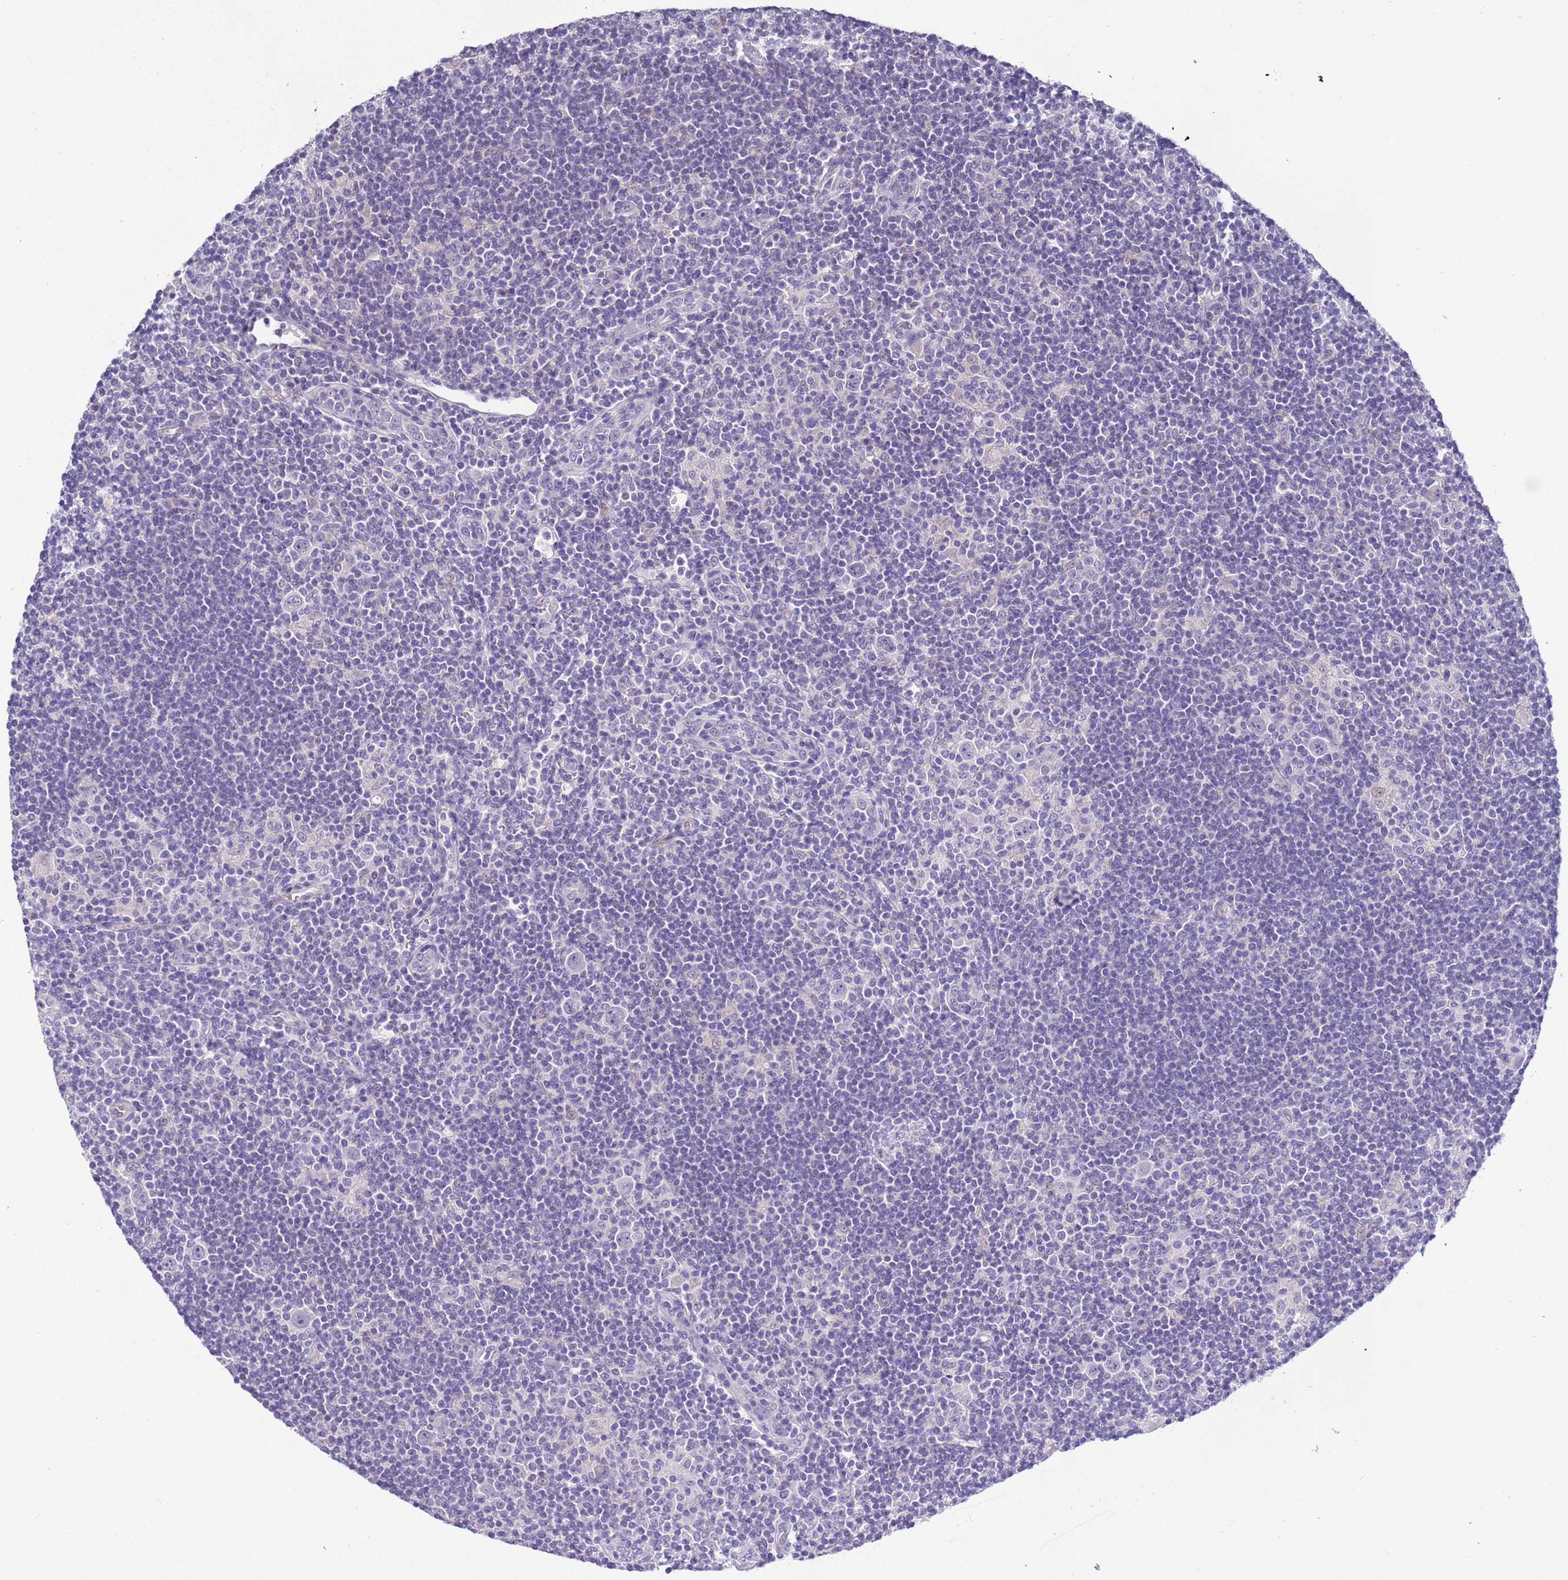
{"staining": {"intensity": "negative", "quantity": "none", "location": "none"}, "tissue": "lymphoma", "cell_type": "Tumor cells", "image_type": "cancer", "snomed": [{"axis": "morphology", "description": "Hodgkin's disease, NOS"}, {"axis": "topography", "description": "Lymph node"}], "caption": "The photomicrograph demonstrates no significant expression in tumor cells of Hodgkin's disease.", "gene": "BRMS1L", "patient": {"sex": "female", "age": 57}}